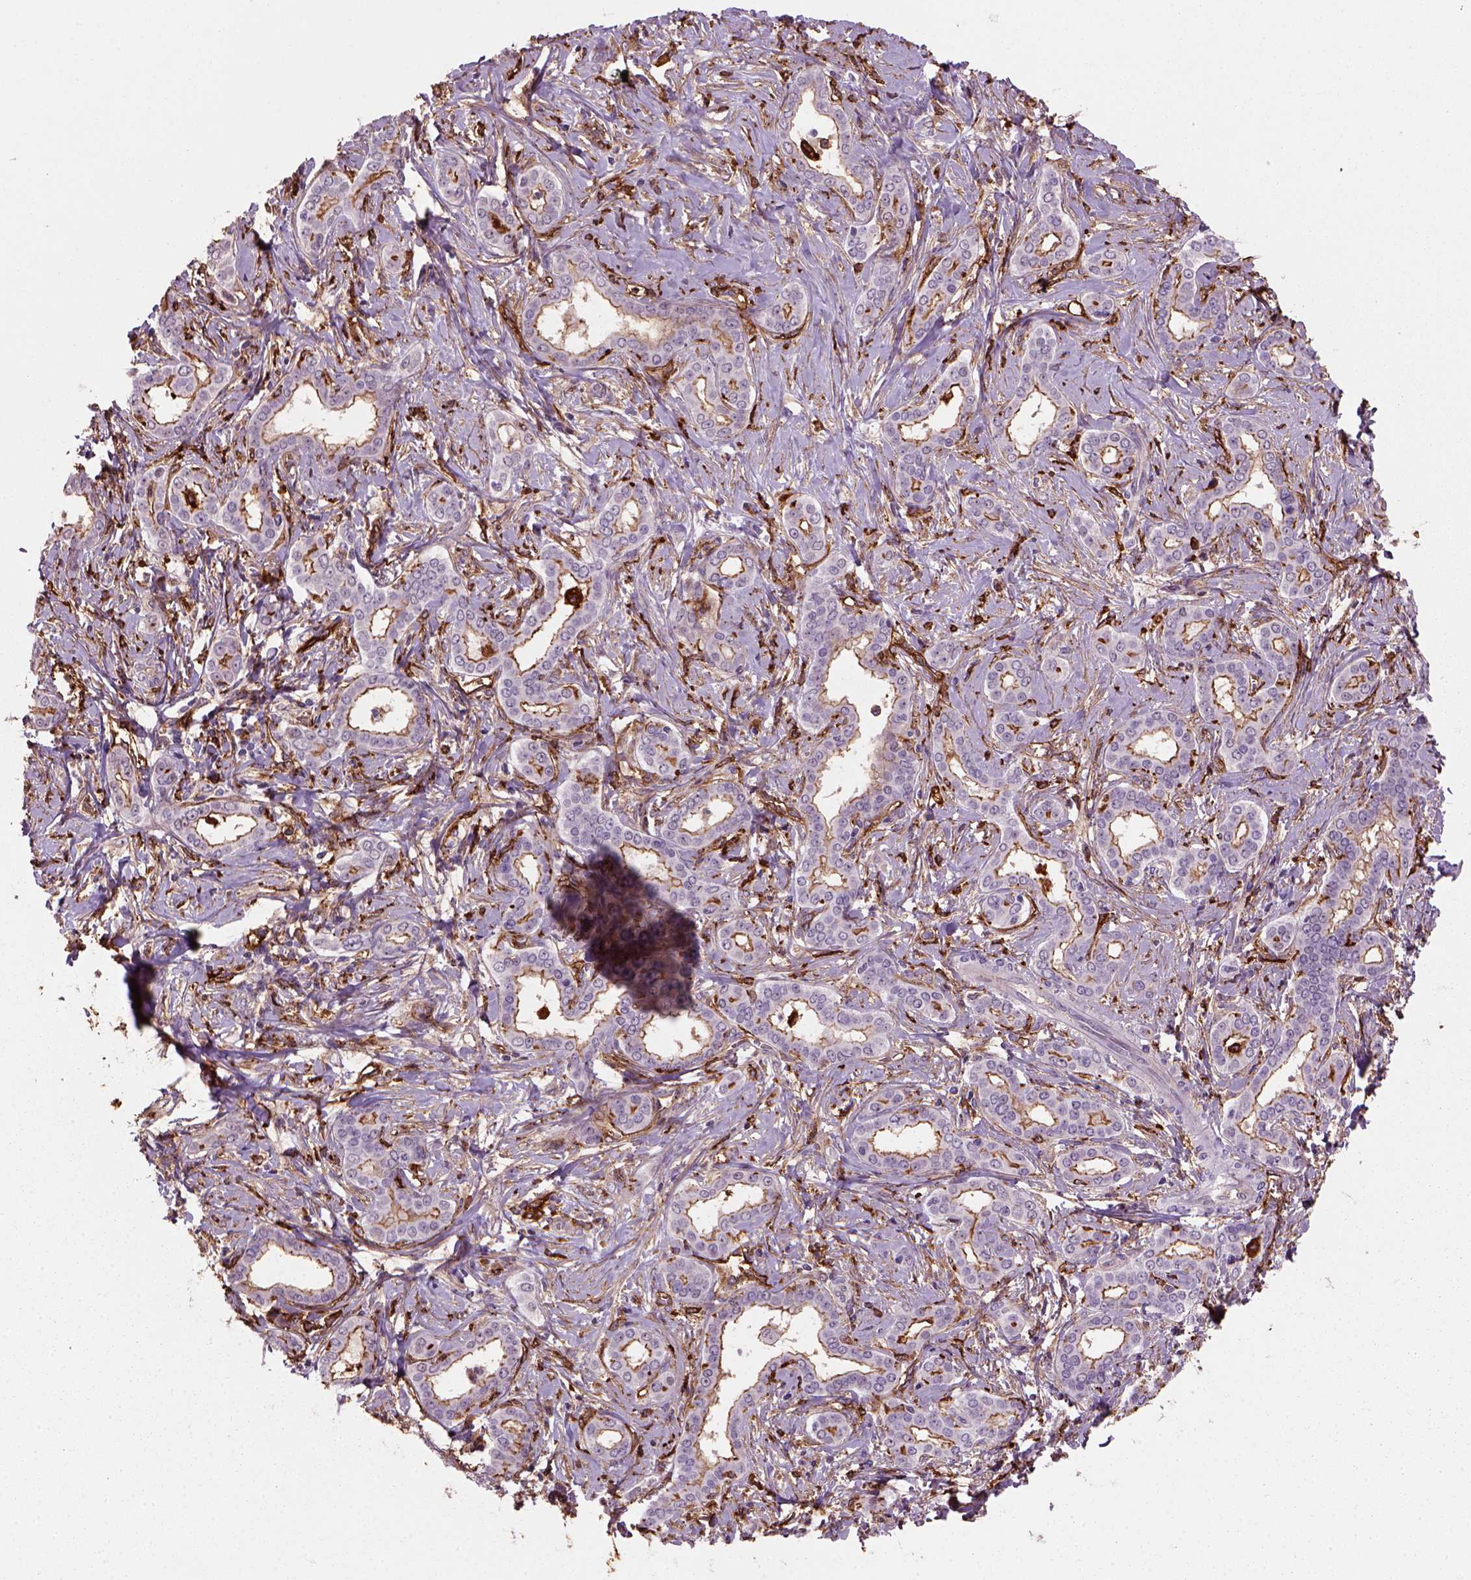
{"staining": {"intensity": "negative", "quantity": "none", "location": "none"}, "tissue": "liver cancer", "cell_type": "Tumor cells", "image_type": "cancer", "snomed": [{"axis": "morphology", "description": "Cholangiocarcinoma"}, {"axis": "topography", "description": "Liver"}], "caption": "Liver cholangiocarcinoma stained for a protein using immunohistochemistry (IHC) demonstrates no positivity tumor cells.", "gene": "MARCKS", "patient": {"sex": "female", "age": 47}}